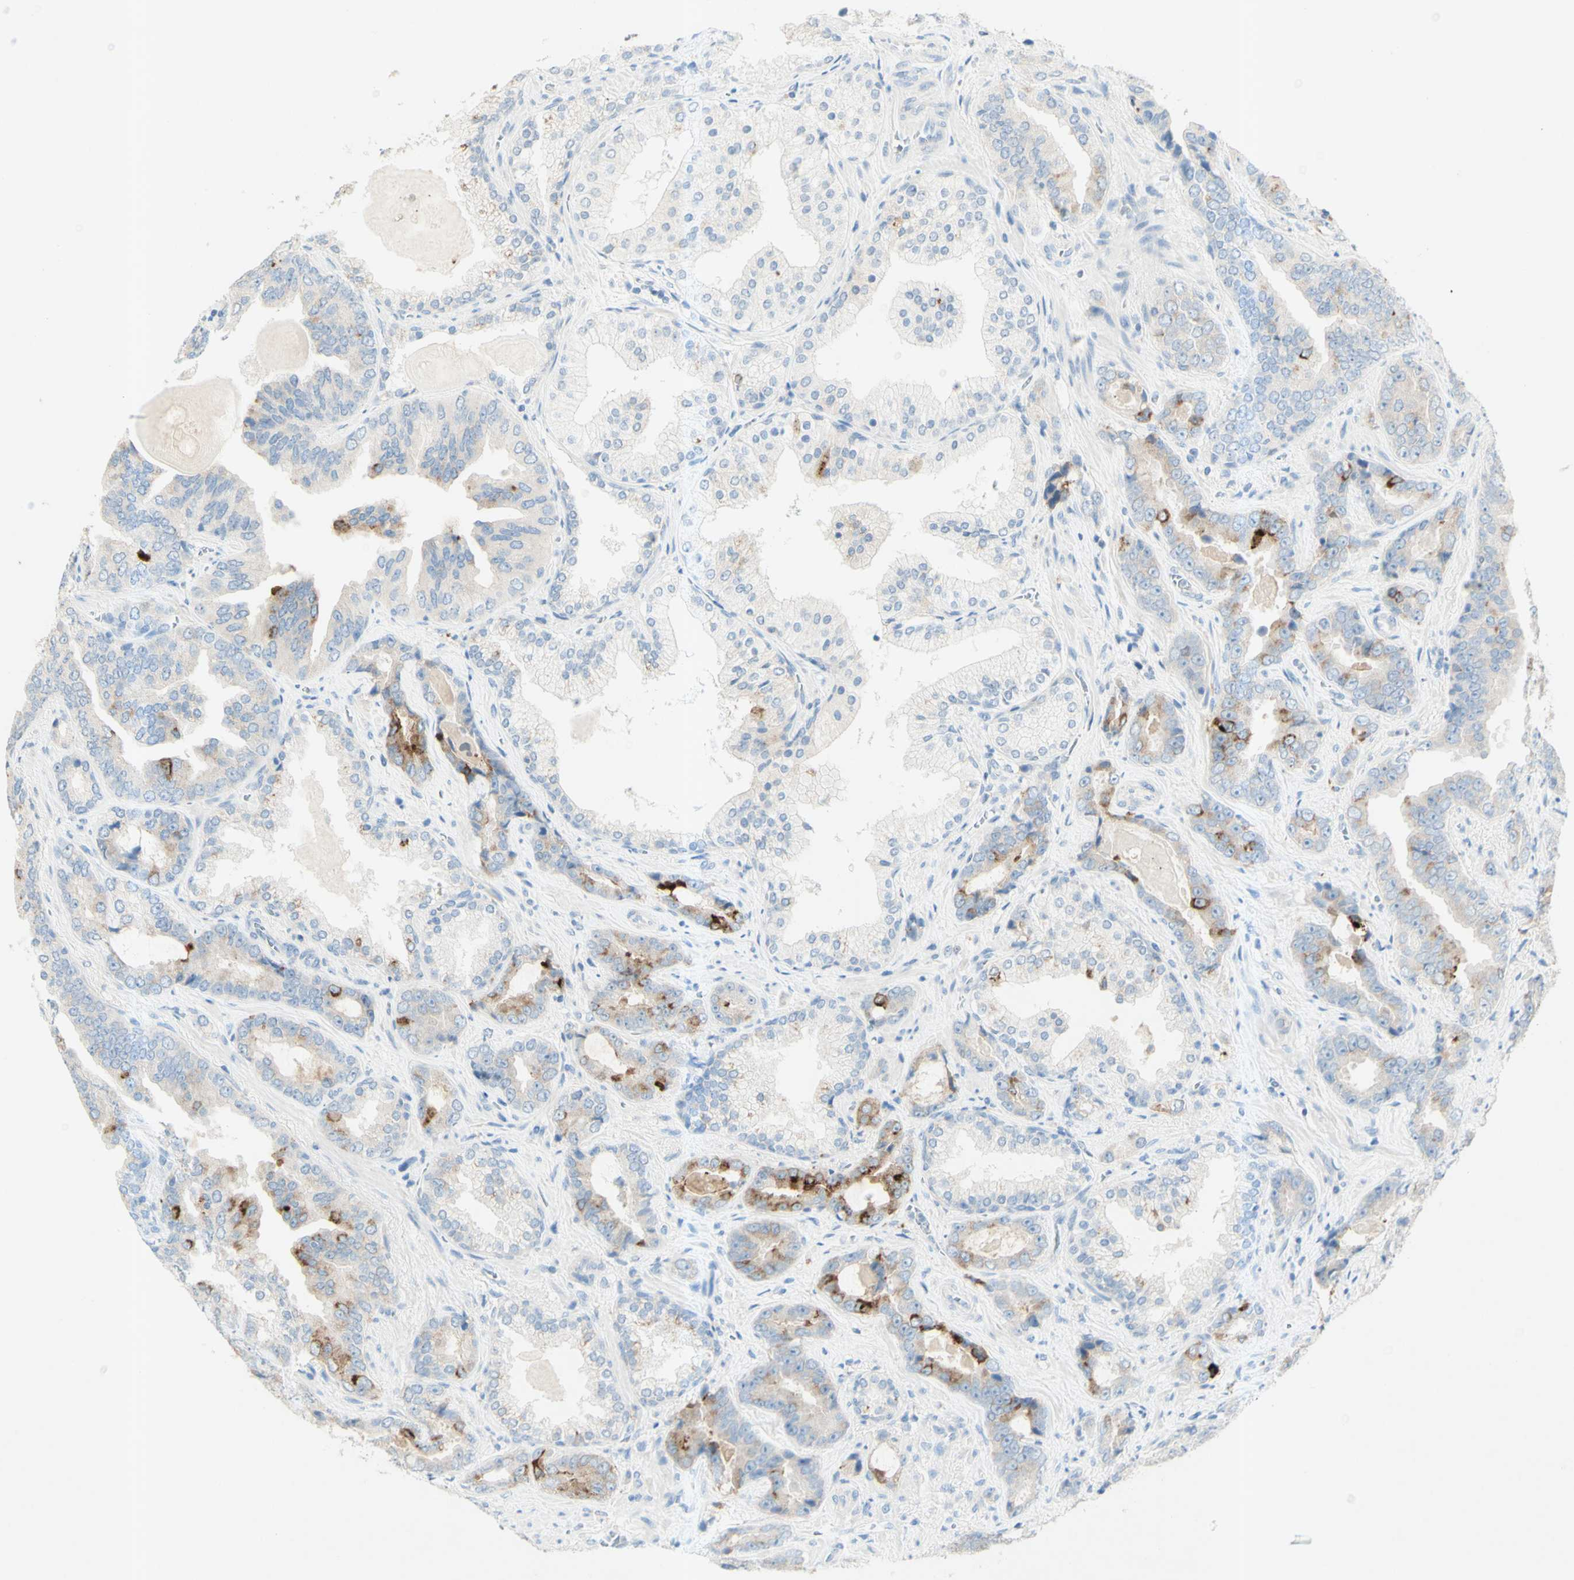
{"staining": {"intensity": "strong", "quantity": "<25%", "location": "cytoplasmic/membranous"}, "tissue": "prostate cancer", "cell_type": "Tumor cells", "image_type": "cancer", "snomed": [{"axis": "morphology", "description": "Adenocarcinoma, Low grade"}, {"axis": "topography", "description": "Prostate"}], "caption": "Immunohistochemistry (IHC) staining of prostate cancer (adenocarcinoma (low-grade)), which exhibits medium levels of strong cytoplasmic/membranous positivity in about <25% of tumor cells indicating strong cytoplasmic/membranous protein positivity. The staining was performed using DAB (3,3'-diaminobenzidine) (brown) for protein detection and nuclei were counterstained in hematoxylin (blue).", "gene": "GDF15", "patient": {"sex": "male", "age": 60}}